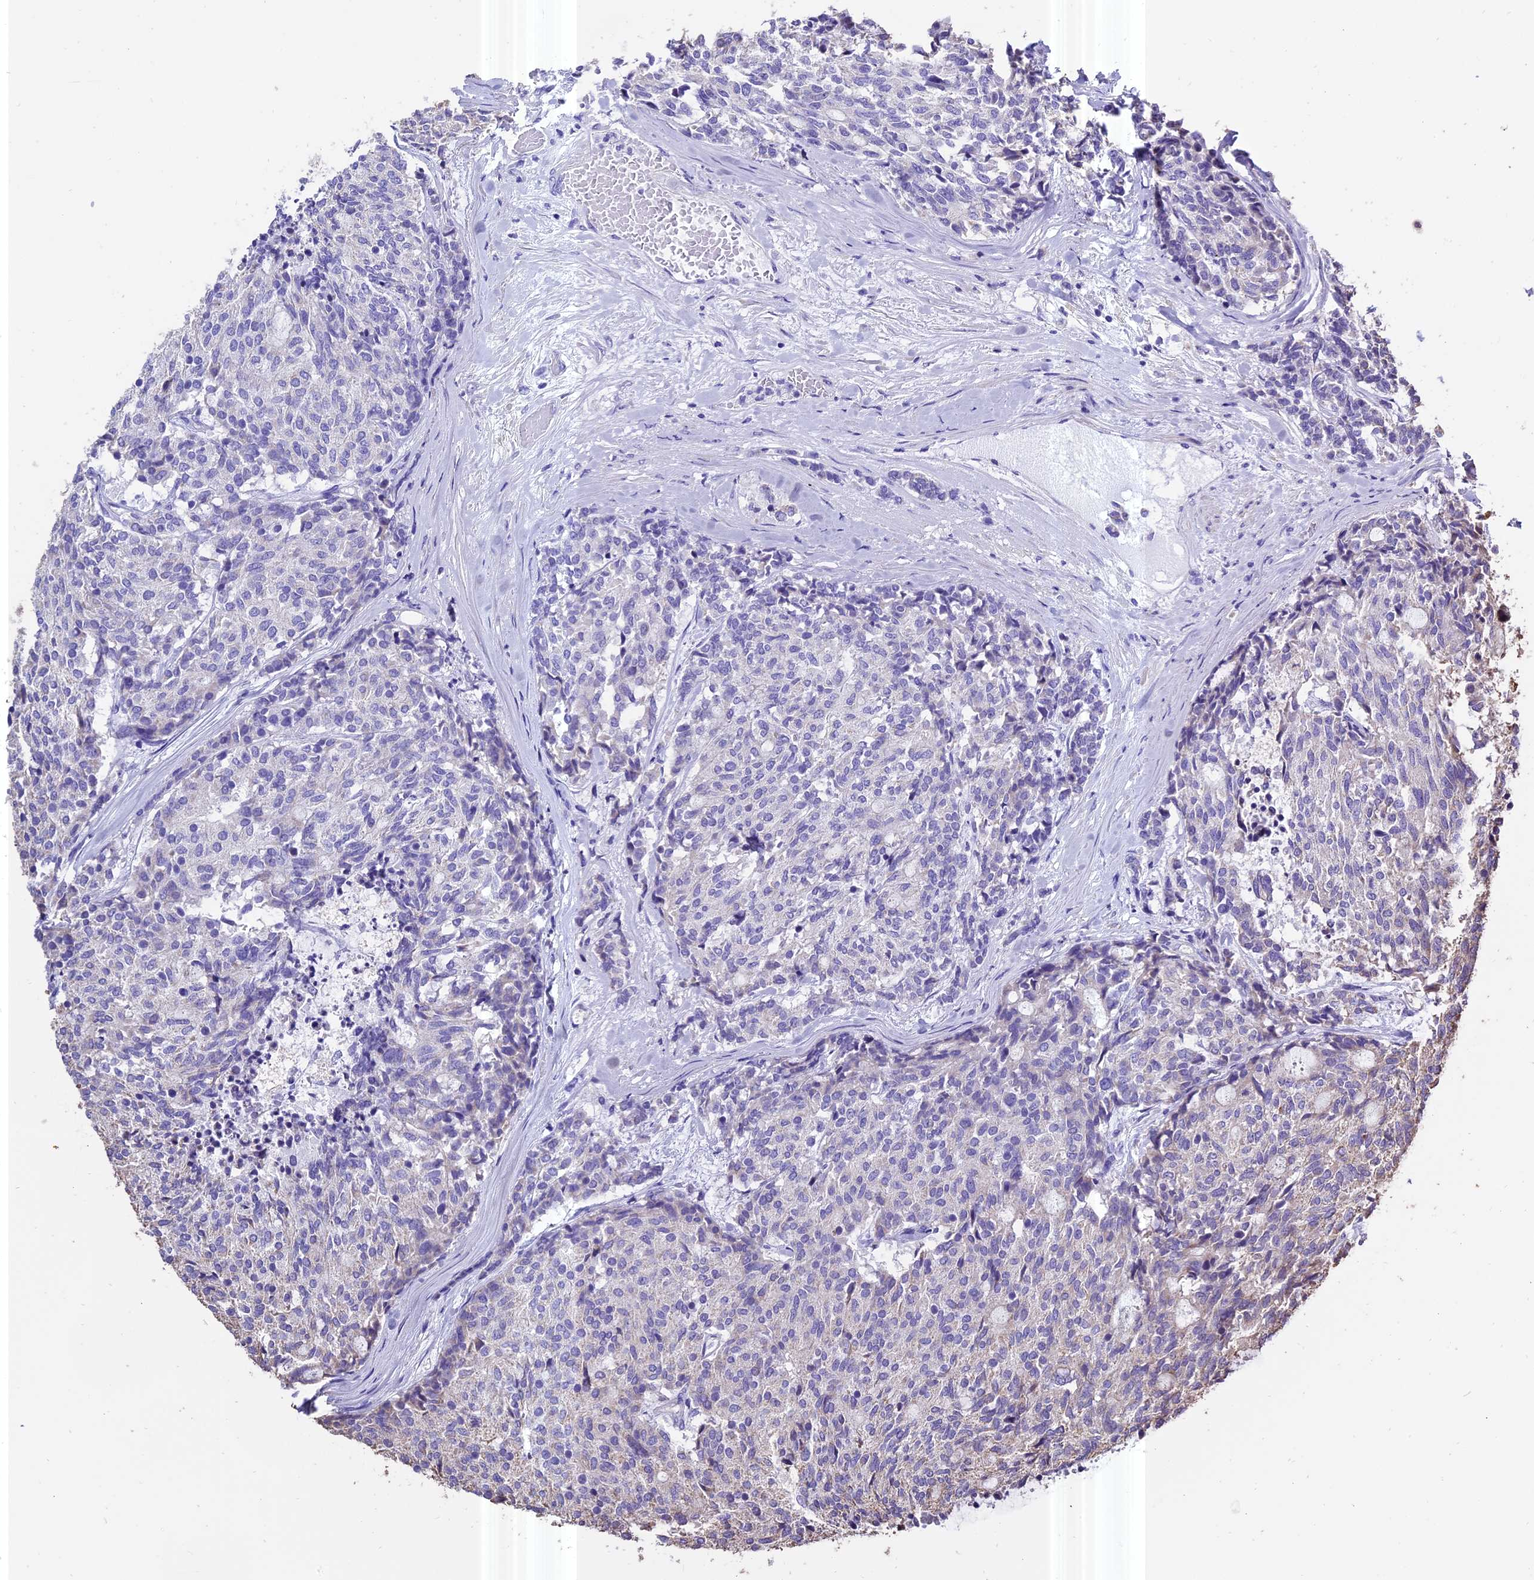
{"staining": {"intensity": "negative", "quantity": "none", "location": "none"}, "tissue": "carcinoid", "cell_type": "Tumor cells", "image_type": "cancer", "snomed": [{"axis": "morphology", "description": "Carcinoid, malignant, NOS"}, {"axis": "topography", "description": "Pancreas"}], "caption": "Carcinoid (malignant) was stained to show a protein in brown. There is no significant expression in tumor cells.", "gene": "PGPEP1L", "patient": {"sex": "female", "age": 54}}